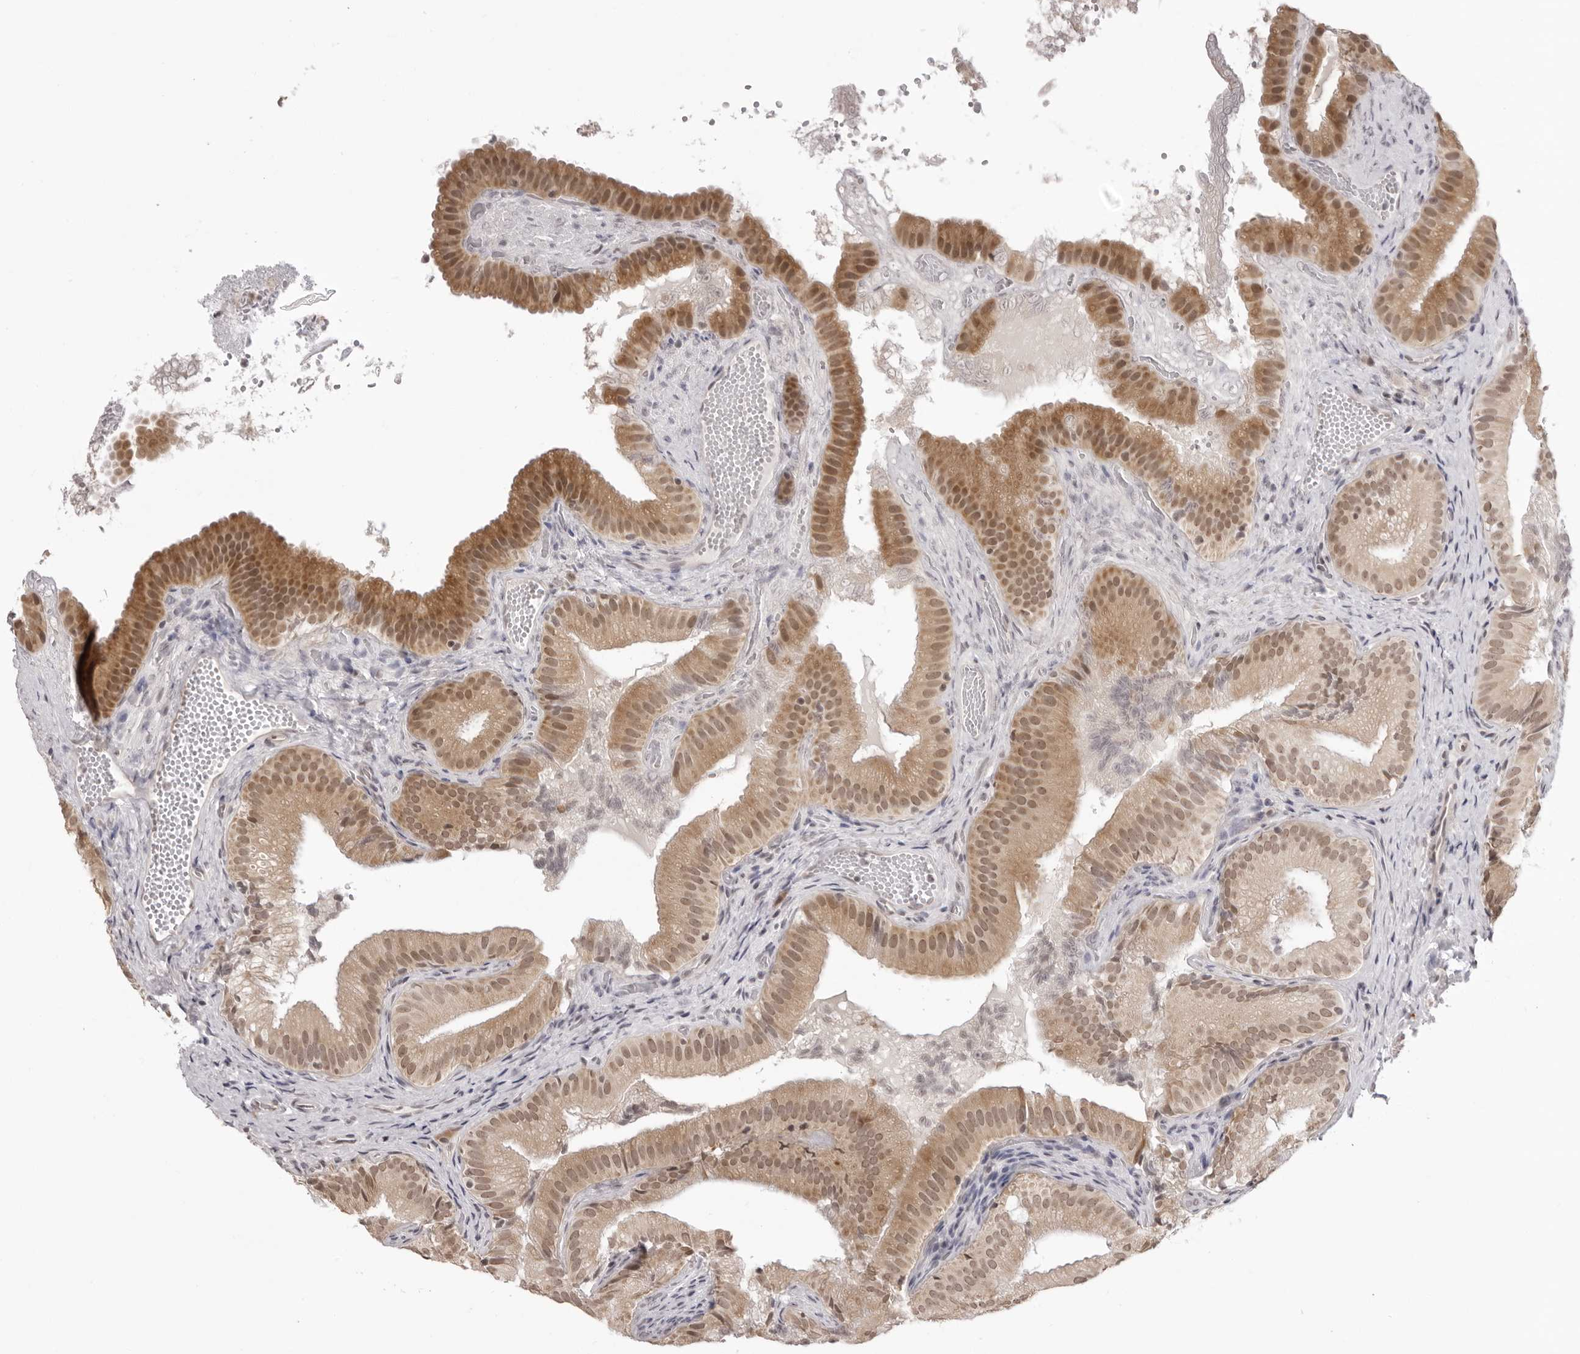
{"staining": {"intensity": "moderate", "quantity": ">75%", "location": "cytoplasmic/membranous,nuclear"}, "tissue": "gallbladder", "cell_type": "Glandular cells", "image_type": "normal", "snomed": [{"axis": "morphology", "description": "Normal tissue, NOS"}, {"axis": "topography", "description": "Gallbladder"}], "caption": "A high-resolution photomicrograph shows immunohistochemistry staining of benign gallbladder, which demonstrates moderate cytoplasmic/membranous,nuclear expression in approximately >75% of glandular cells. The staining is performed using DAB brown chromogen to label protein expression. The nuclei are counter-stained blue using hematoxylin.", "gene": "ZC3H11A", "patient": {"sex": "female", "age": 30}}